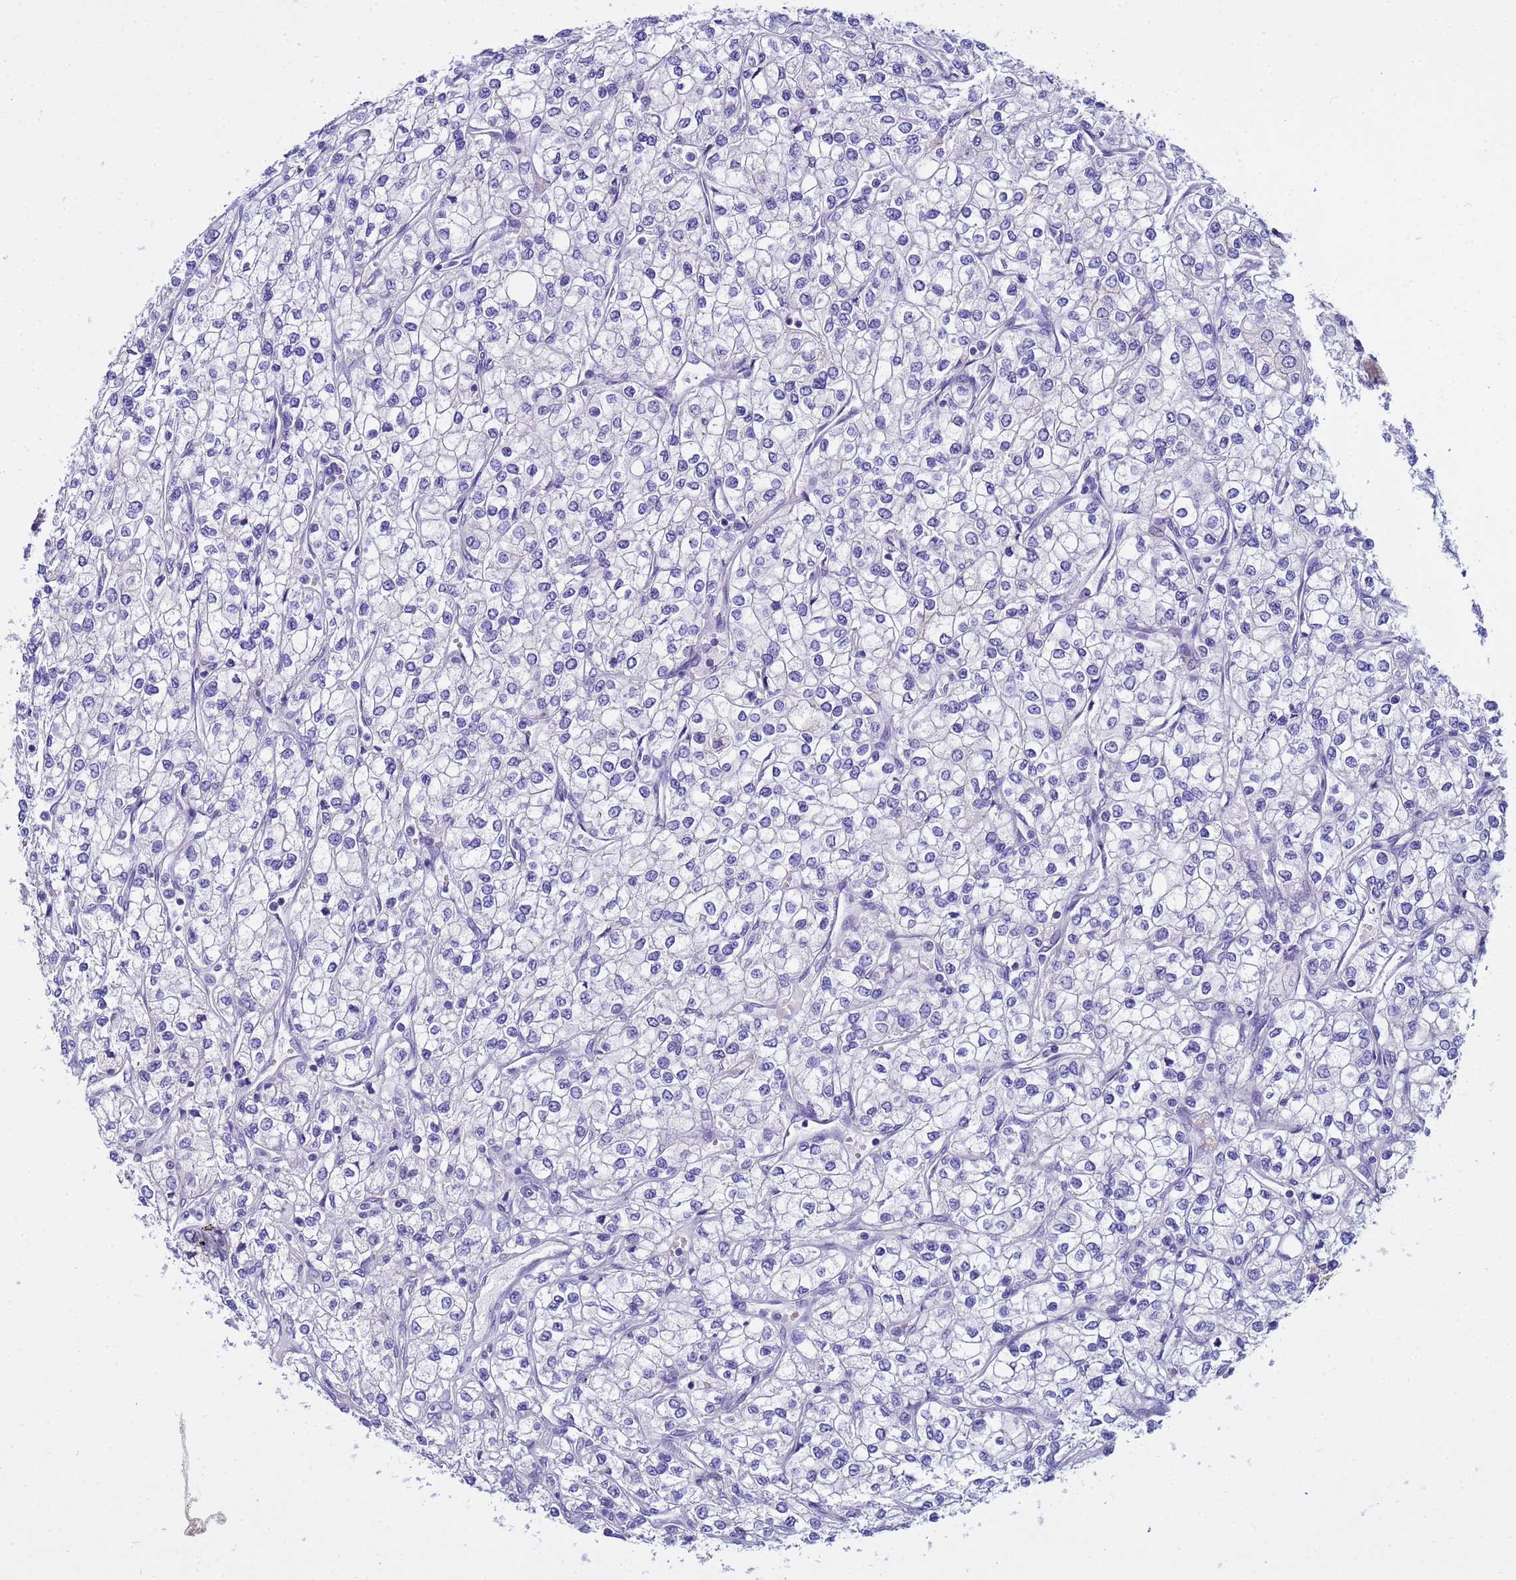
{"staining": {"intensity": "negative", "quantity": "none", "location": "none"}, "tissue": "renal cancer", "cell_type": "Tumor cells", "image_type": "cancer", "snomed": [{"axis": "morphology", "description": "Adenocarcinoma, NOS"}, {"axis": "topography", "description": "Kidney"}], "caption": "There is no significant staining in tumor cells of renal cancer.", "gene": "IGSF11", "patient": {"sex": "male", "age": 80}}